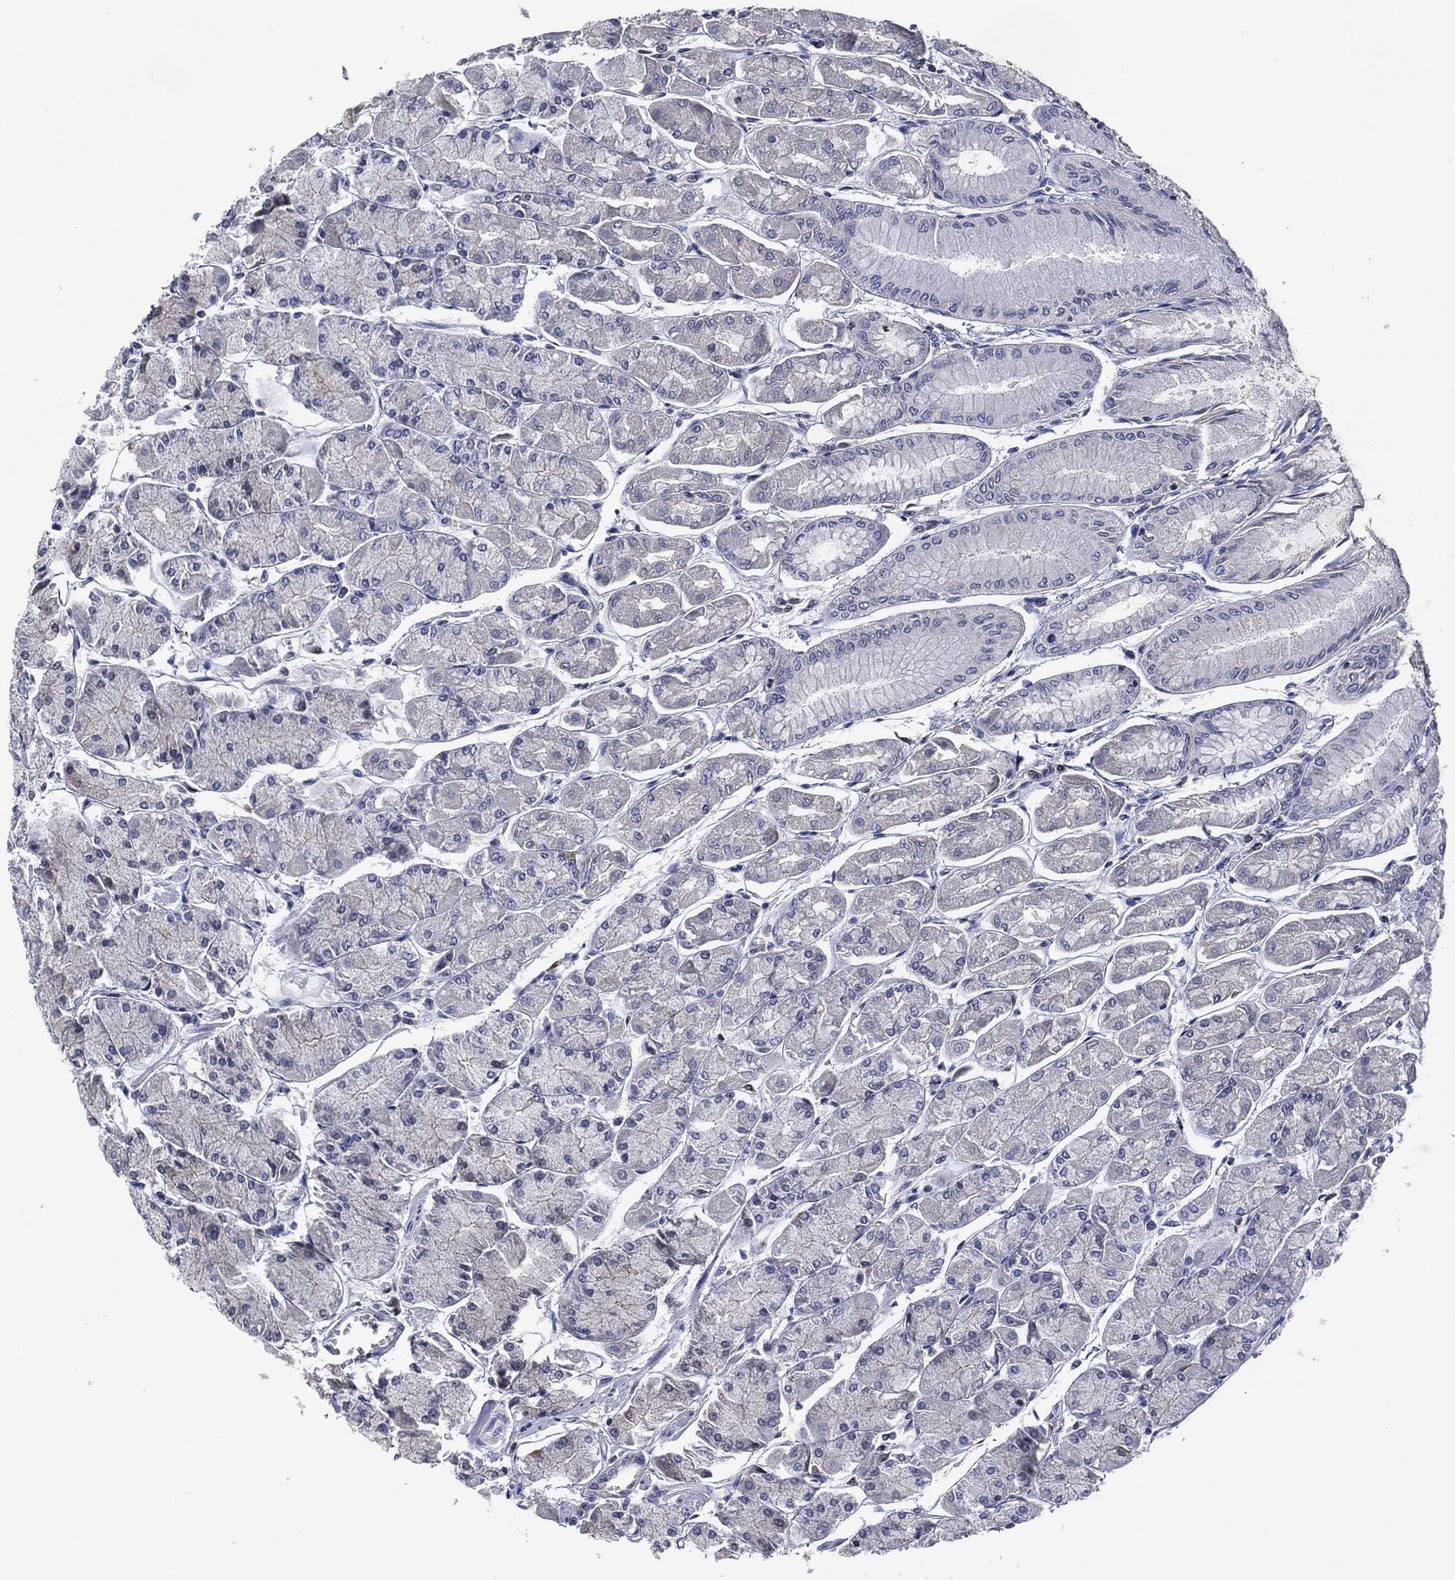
{"staining": {"intensity": "negative", "quantity": "none", "location": "none"}, "tissue": "stomach", "cell_type": "Glandular cells", "image_type": "normal", "snomed": [{"axis": "morphology", "description": "Normal tissue, NOS"}, {"axis": "topography", "description": "Stomach, upper"}], "caption": "The photomicrograph reveals no significant expression in glandular cells of stomach. (Brightfield microscopy of DAB immunohistochemistry (IHC) at high magnification).", "gene": "USP26", "patient": {"sex": "male", "age": 60}}